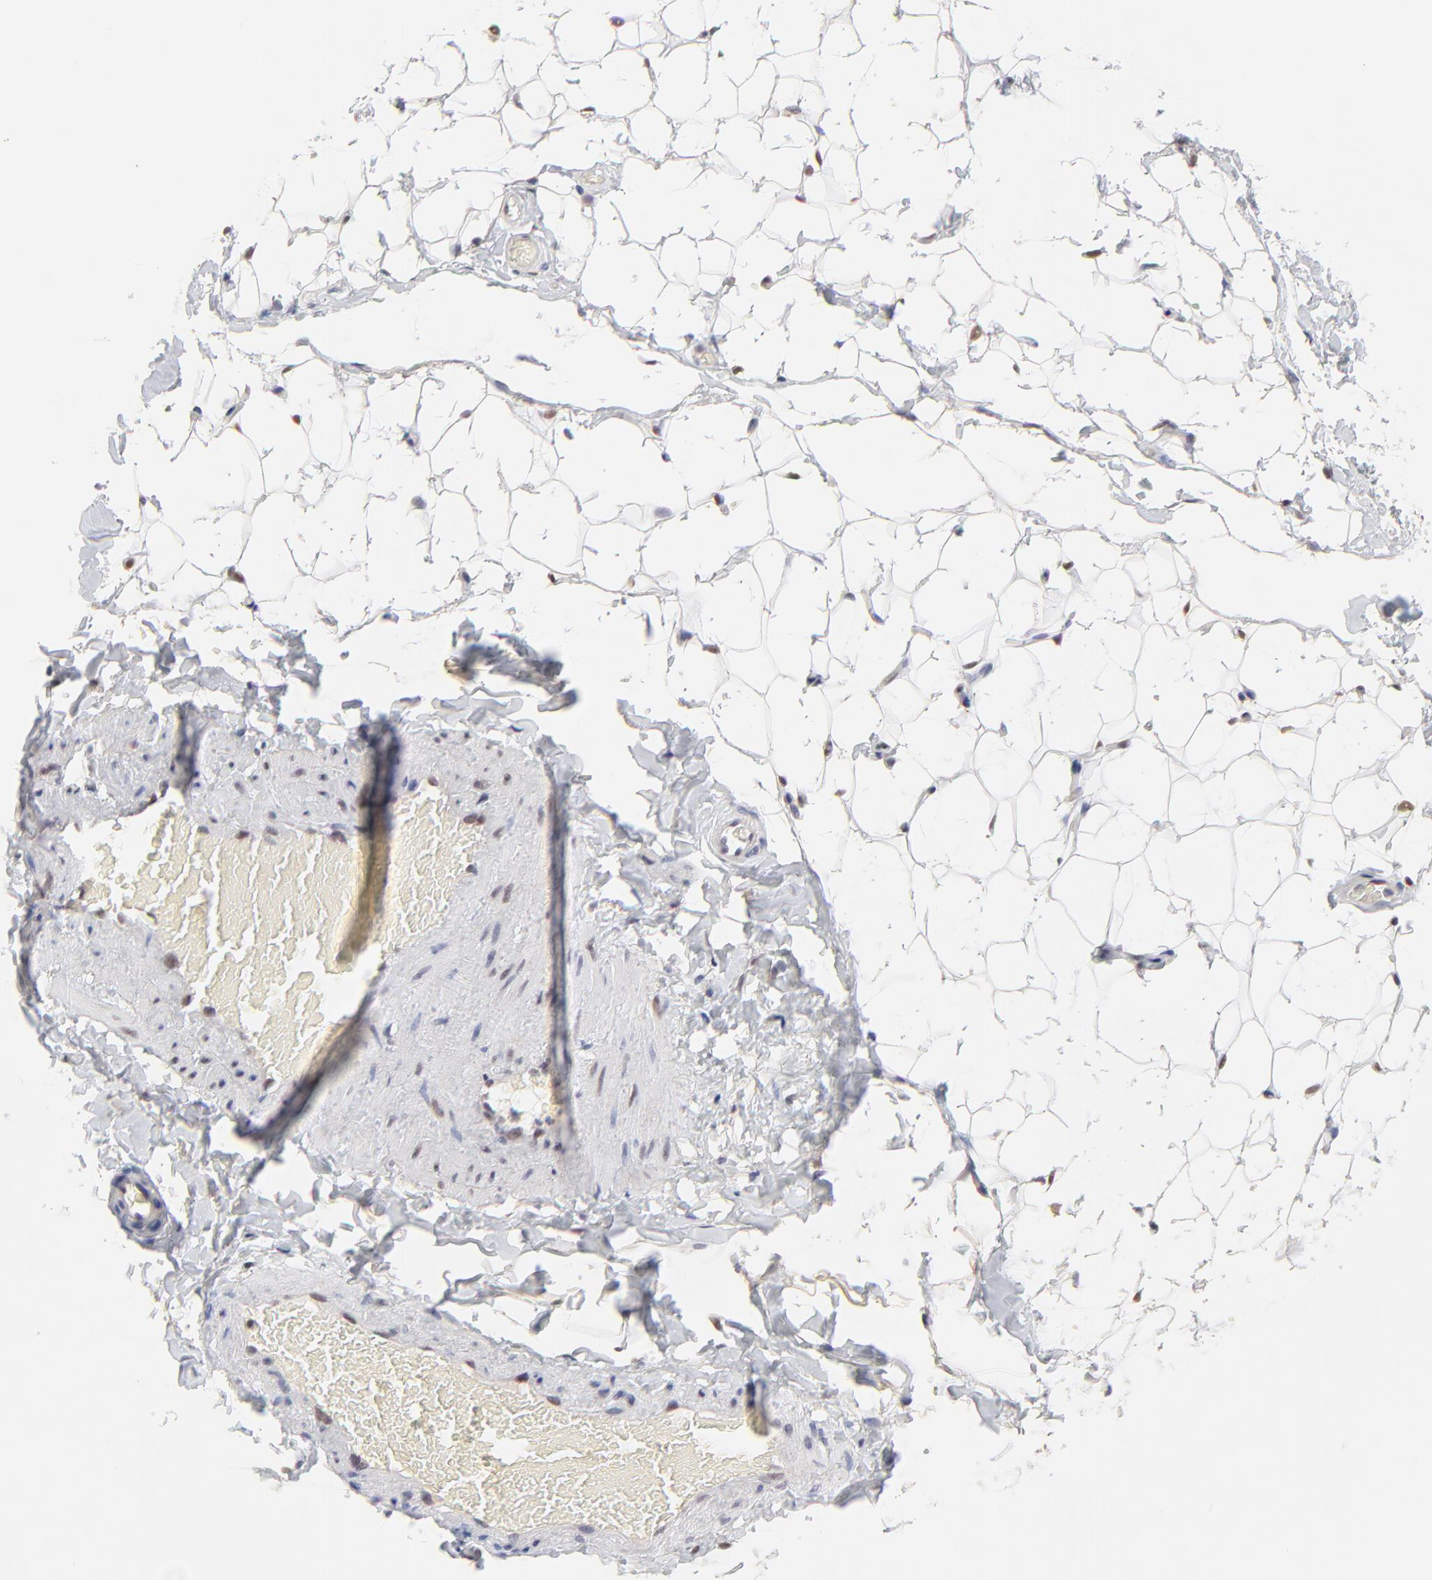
{"staining": {"intensity": "negative", "quantity": "none", "location": "none"}, "tissue": "adipose tissue", "cell_type": "Adipocytes", "image_type": "normal", "snomed": [{"axis": "morphology", "description": "Normal tissue, NOS"}, {"axis": "topography", "description": "Soft tissue"}], "caption": "A histopathology image of human adipose tissue is negative for staining in adipocytes. (DAB (3,3'-diaminobenzidine) immunohistochemistry (IHC) with hematoxylin counter stain).", "gene": "OGFOD1", "patient": {"sex": "male", "age": 26}}